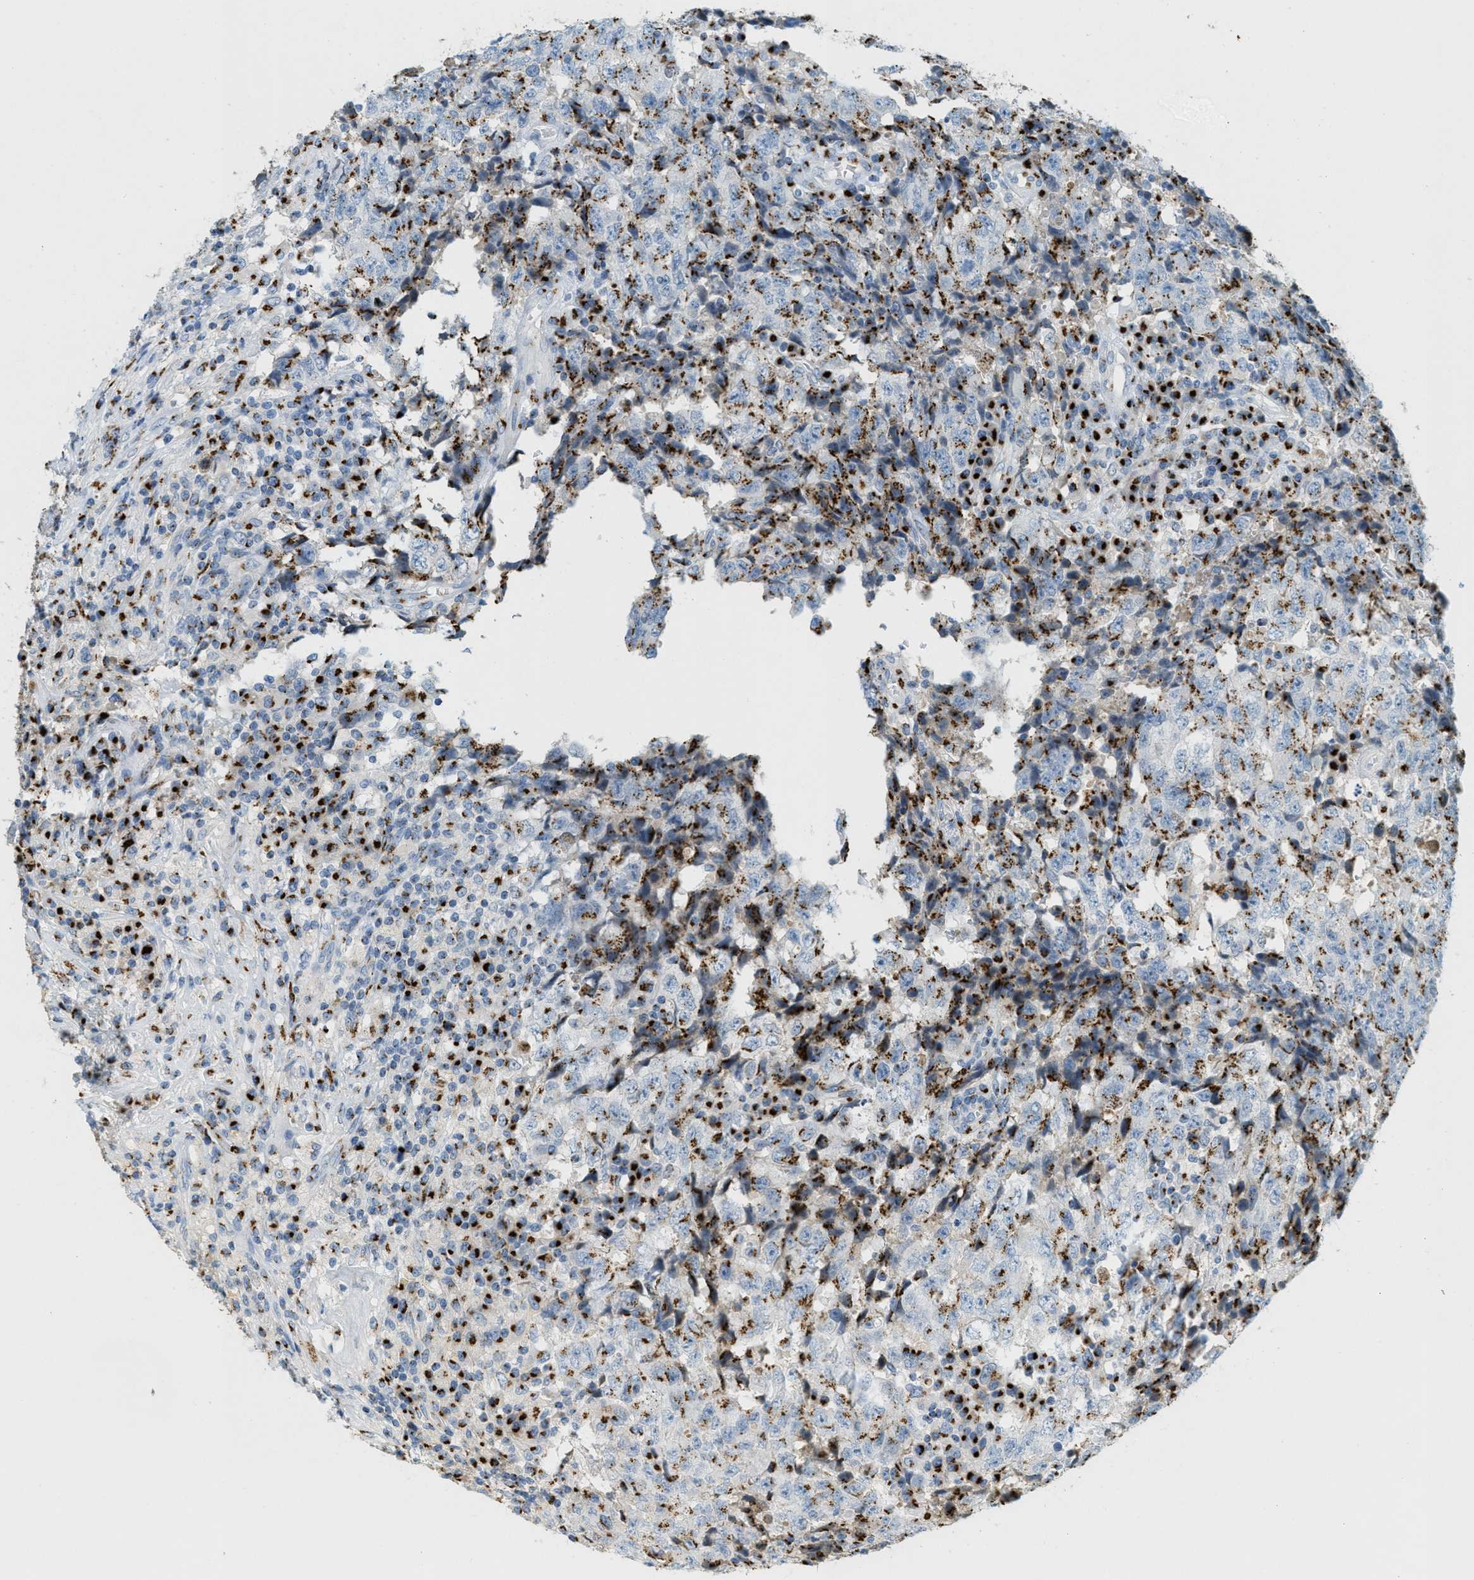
{"staining": {"intensity": "strong", "quantity": "25%-75%", "location": "cytoplasmic/membranous"}, "tissue": "testis cancer", "cell_type": "Tumor cells", "image_type": "cancer", "snomed": [{"axis": "morphology", "description": "Necrosis, NOS"}, {"axis": "morphology", "description": "Carcinoma, Embryonal, NOS"}, {"axis": "topography", "description": "Testis"}], "caption": "DAB immunohistochemical staining of human testis embryonal carcinoma displays strong cytoplasmic/membranous protein positivity in about 25%-75% of tumor cells.", "gene": "ENTPD4", "patient": {"sex": "male", "age": 19}}